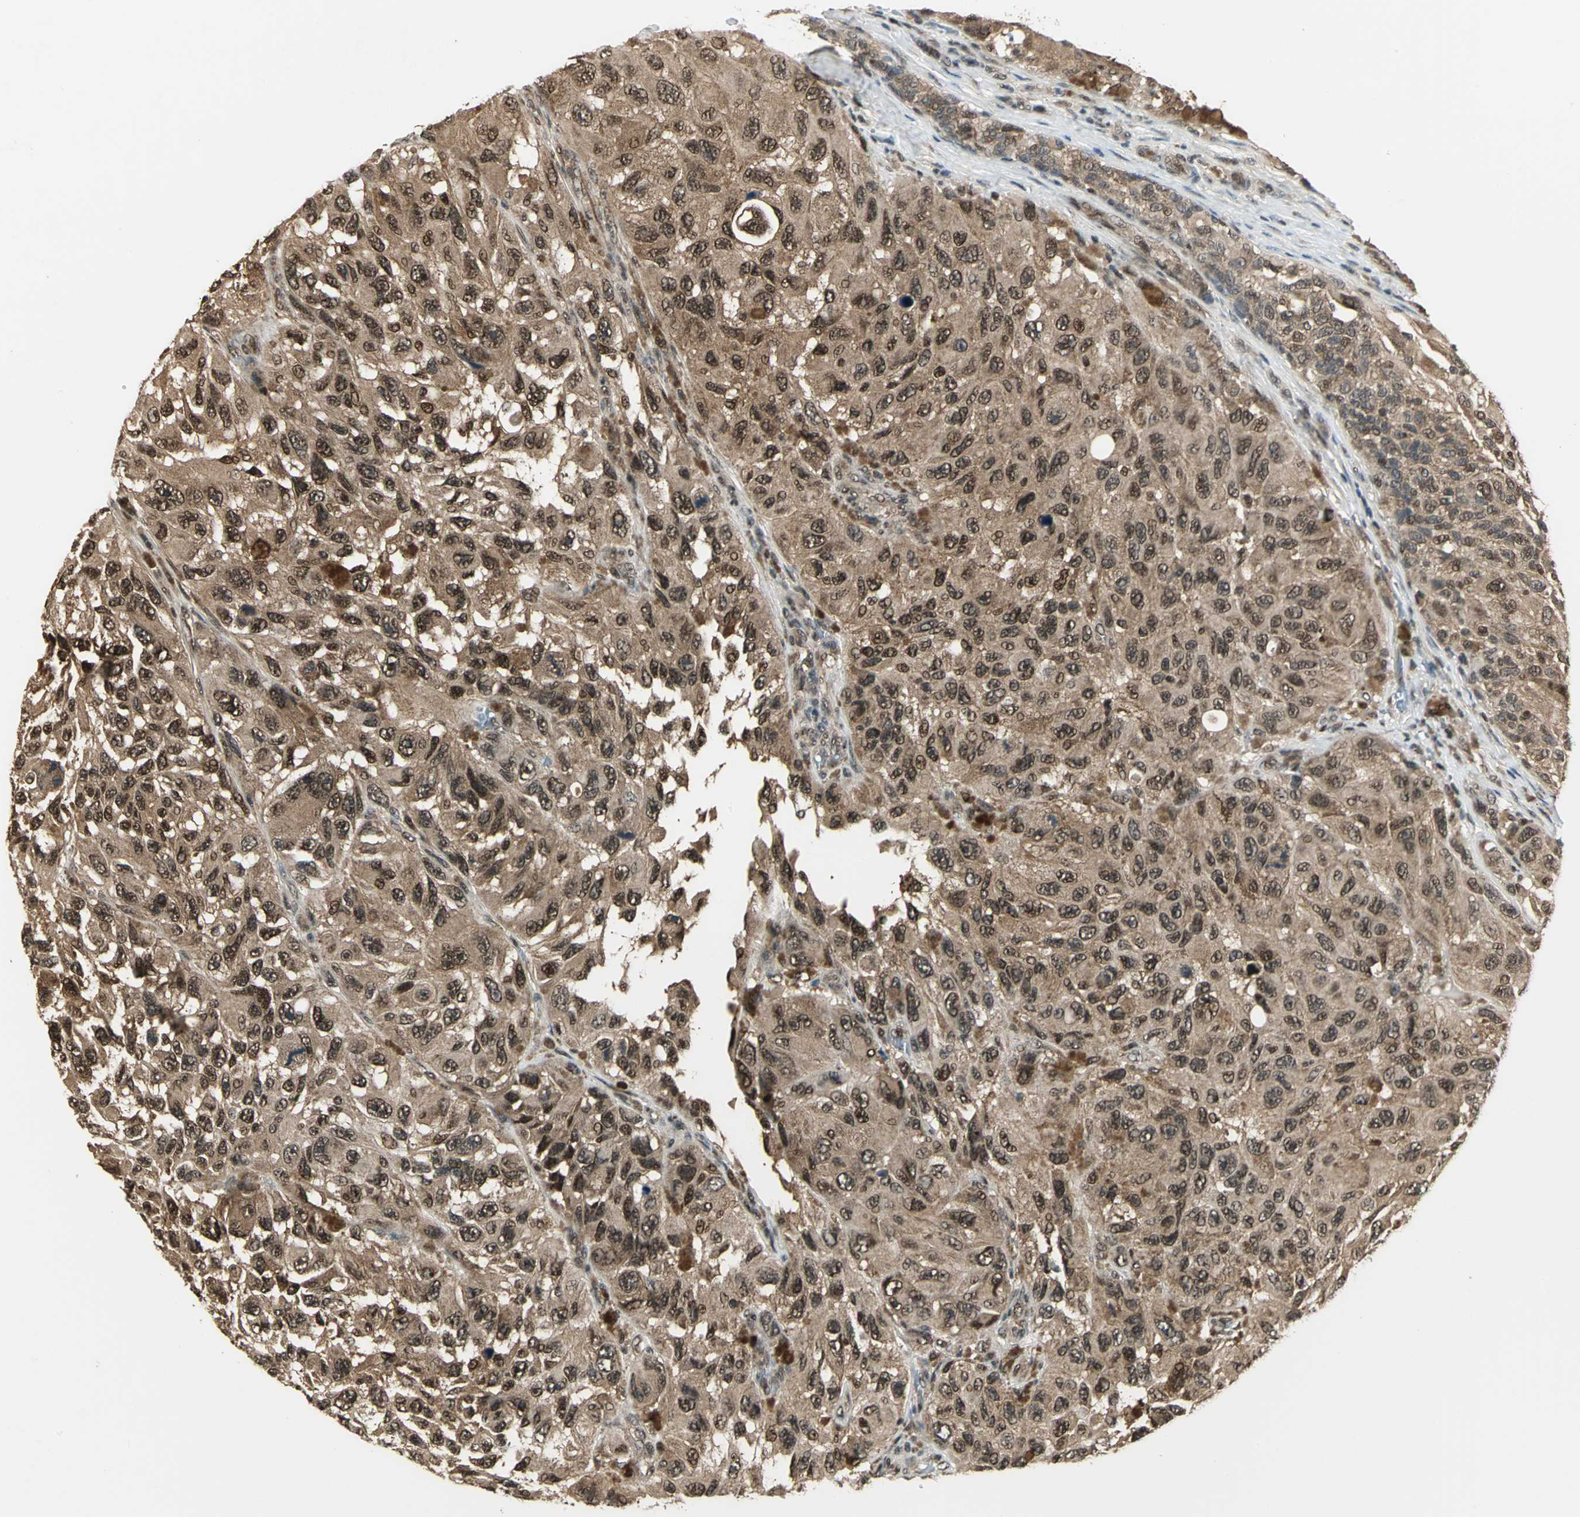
{"staining": {"intensity": "strong", "quantity": ">75%", "location": "cytoplasmic/membranous,nuclear"}, "tissue": "melanoma", "cell_type": "Tumor cells", "image_type": "cancer", "snomed": [{"axis": "morphology", "description": "Malignant melanoma, NOS"}, {"axis": "topography", "description": "Skin"}], "caption": "DAB immunohistochemical staining of malignant melanoma demonstrates strong cytoplasmic/membranous and nuclear protein positivity in approximately >75% of tumor cells.", "gene": "PSMC3", "patient": {"sex": "female", "age": 73}}